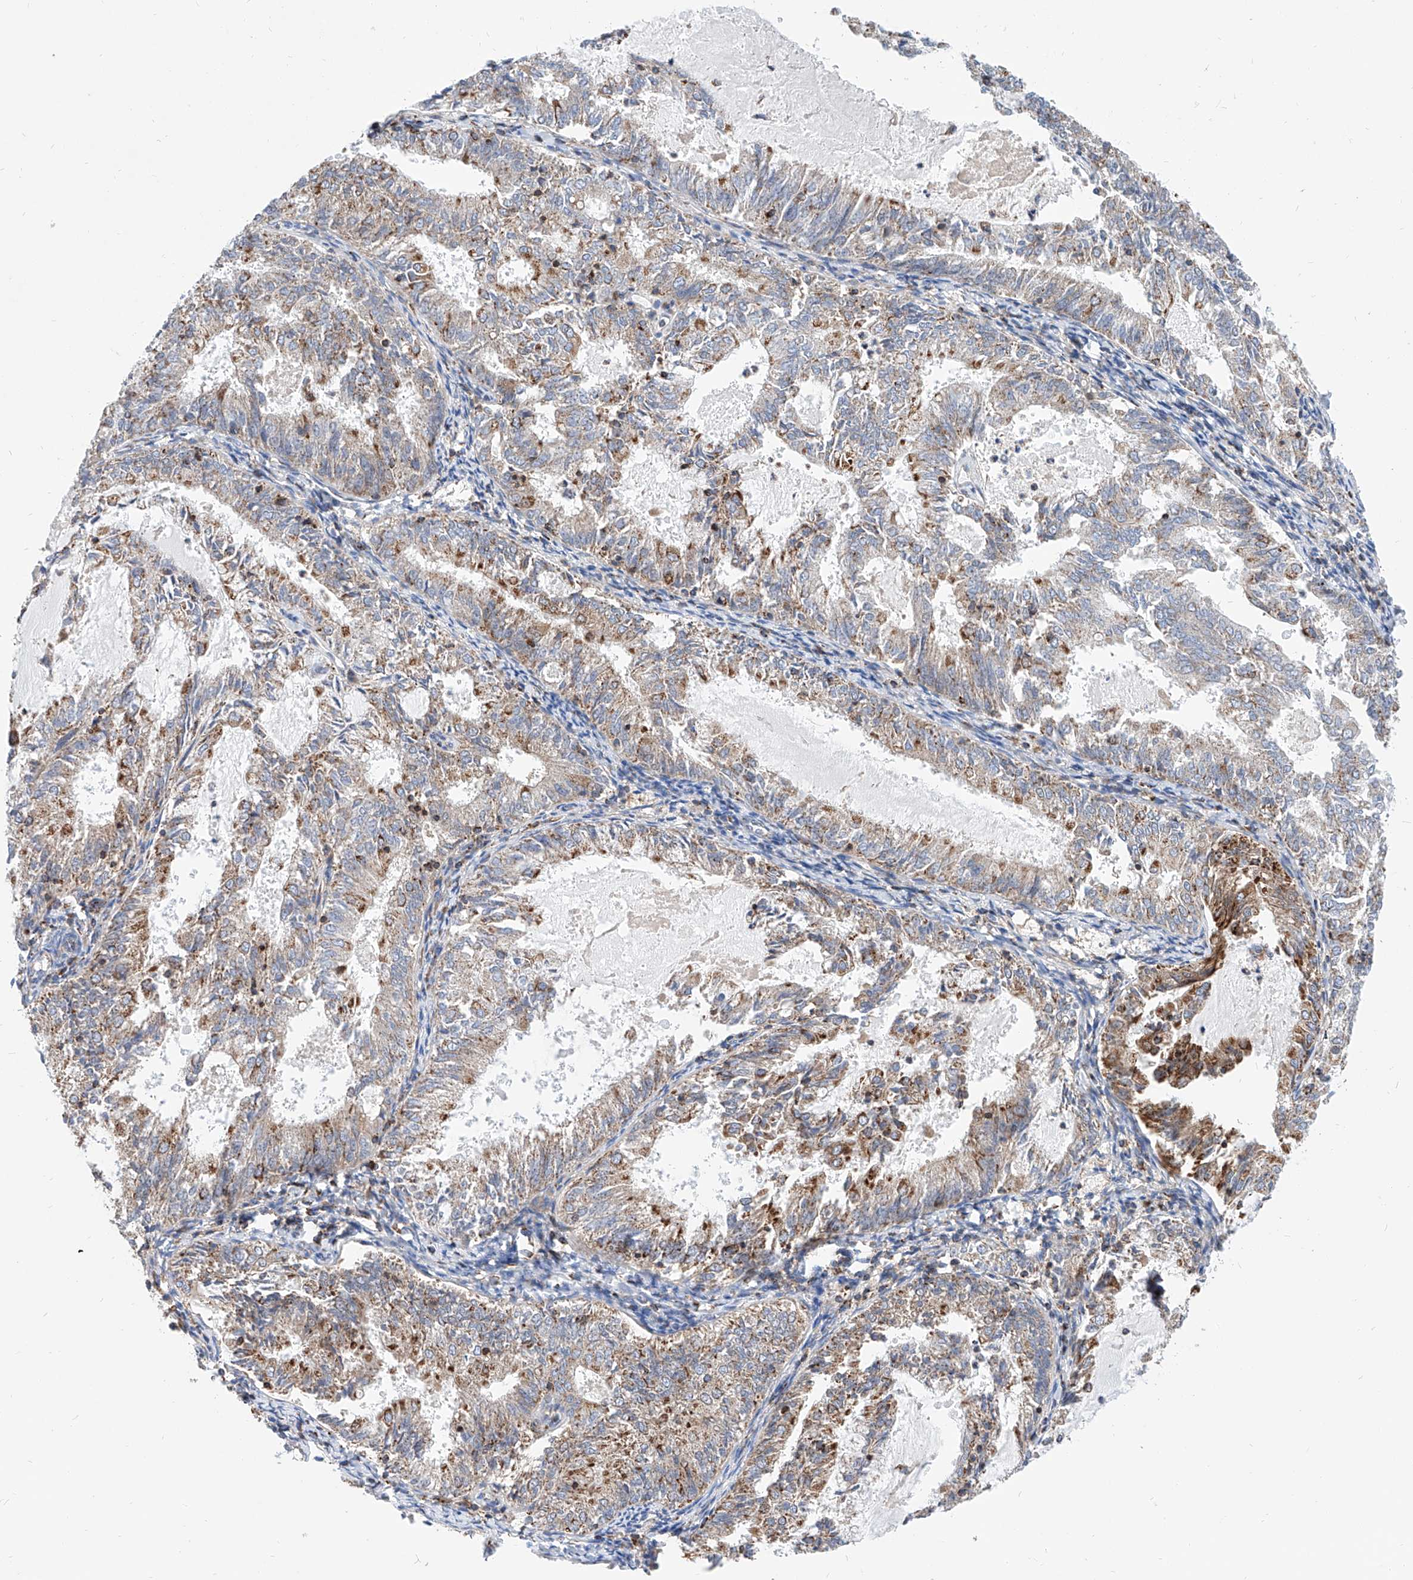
{"staining": {"intensity": "moderate", "quantity": "25%-75%", "location": "cytoplasmic/membranous"}, "tissue": "endometrial cancer", "cell_type": "Tumor cells", "image_type": "cancer", "snomed": [{"axis": "morphology", "description": "Adenocarcinoma, NOS"}, {"axis": "topography", "description": "Endometrium"}], "caption": "IHC photomicrograph of neoplastic tissue: human endometrial cancer (adenocarcinoma) stained using immunohistochemistry displays medium levels of moderate protein expression localized specifically in the cytoplasmic/membranous of tumor cells, appearing as a cytoplasmic/membranous brown color.", "gene": "CPNE5", "patient": {"sex": "female", "age": 57}}